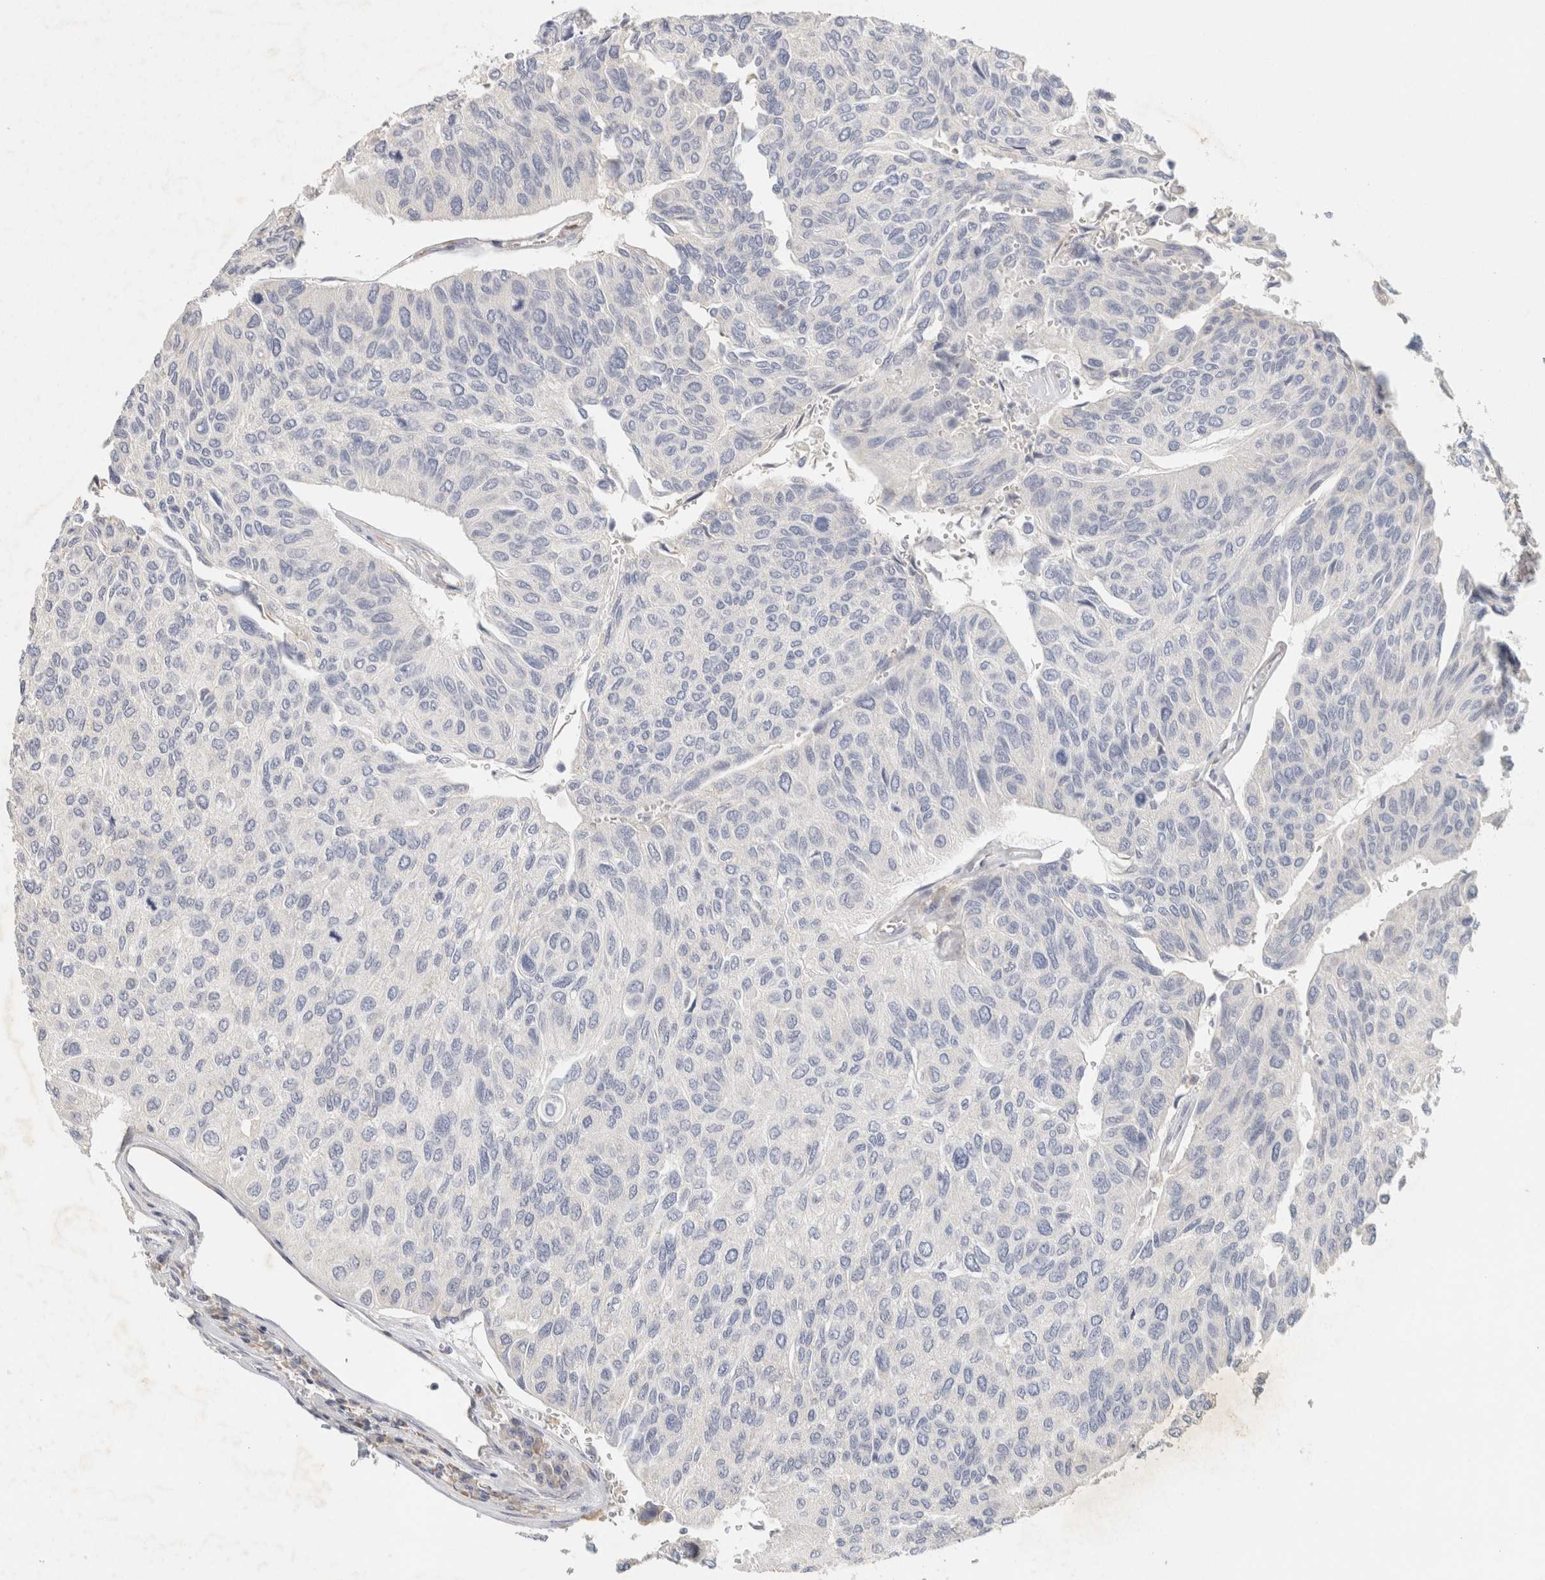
{"staining": {"intensity": "negative", "quantity": "none", "location": "none"}, "tissue": "urothelial cancer", "cell_type": "Tumor cells", "image_type": "cancer", "snomed": [{"axis": "morphology", "description": "Urothelial carcinoma, High grade"}, {"axis": "topography", "description": "Urinary bladder"}], "caption": "This image is of urothelial carcinoma (high-grade) stained with immunohistochemistry (IHC) to label a protein in brown with the nuclei are counter-stained blue. There is no expression in tumor cells. (Stains: DAB immunohistochemistry with hematoxylin counter stain, Microscopy: brightfield microscopy at high magnification).", "gene": "NEFM", "patient": {"sex": "male", "age": 66}}